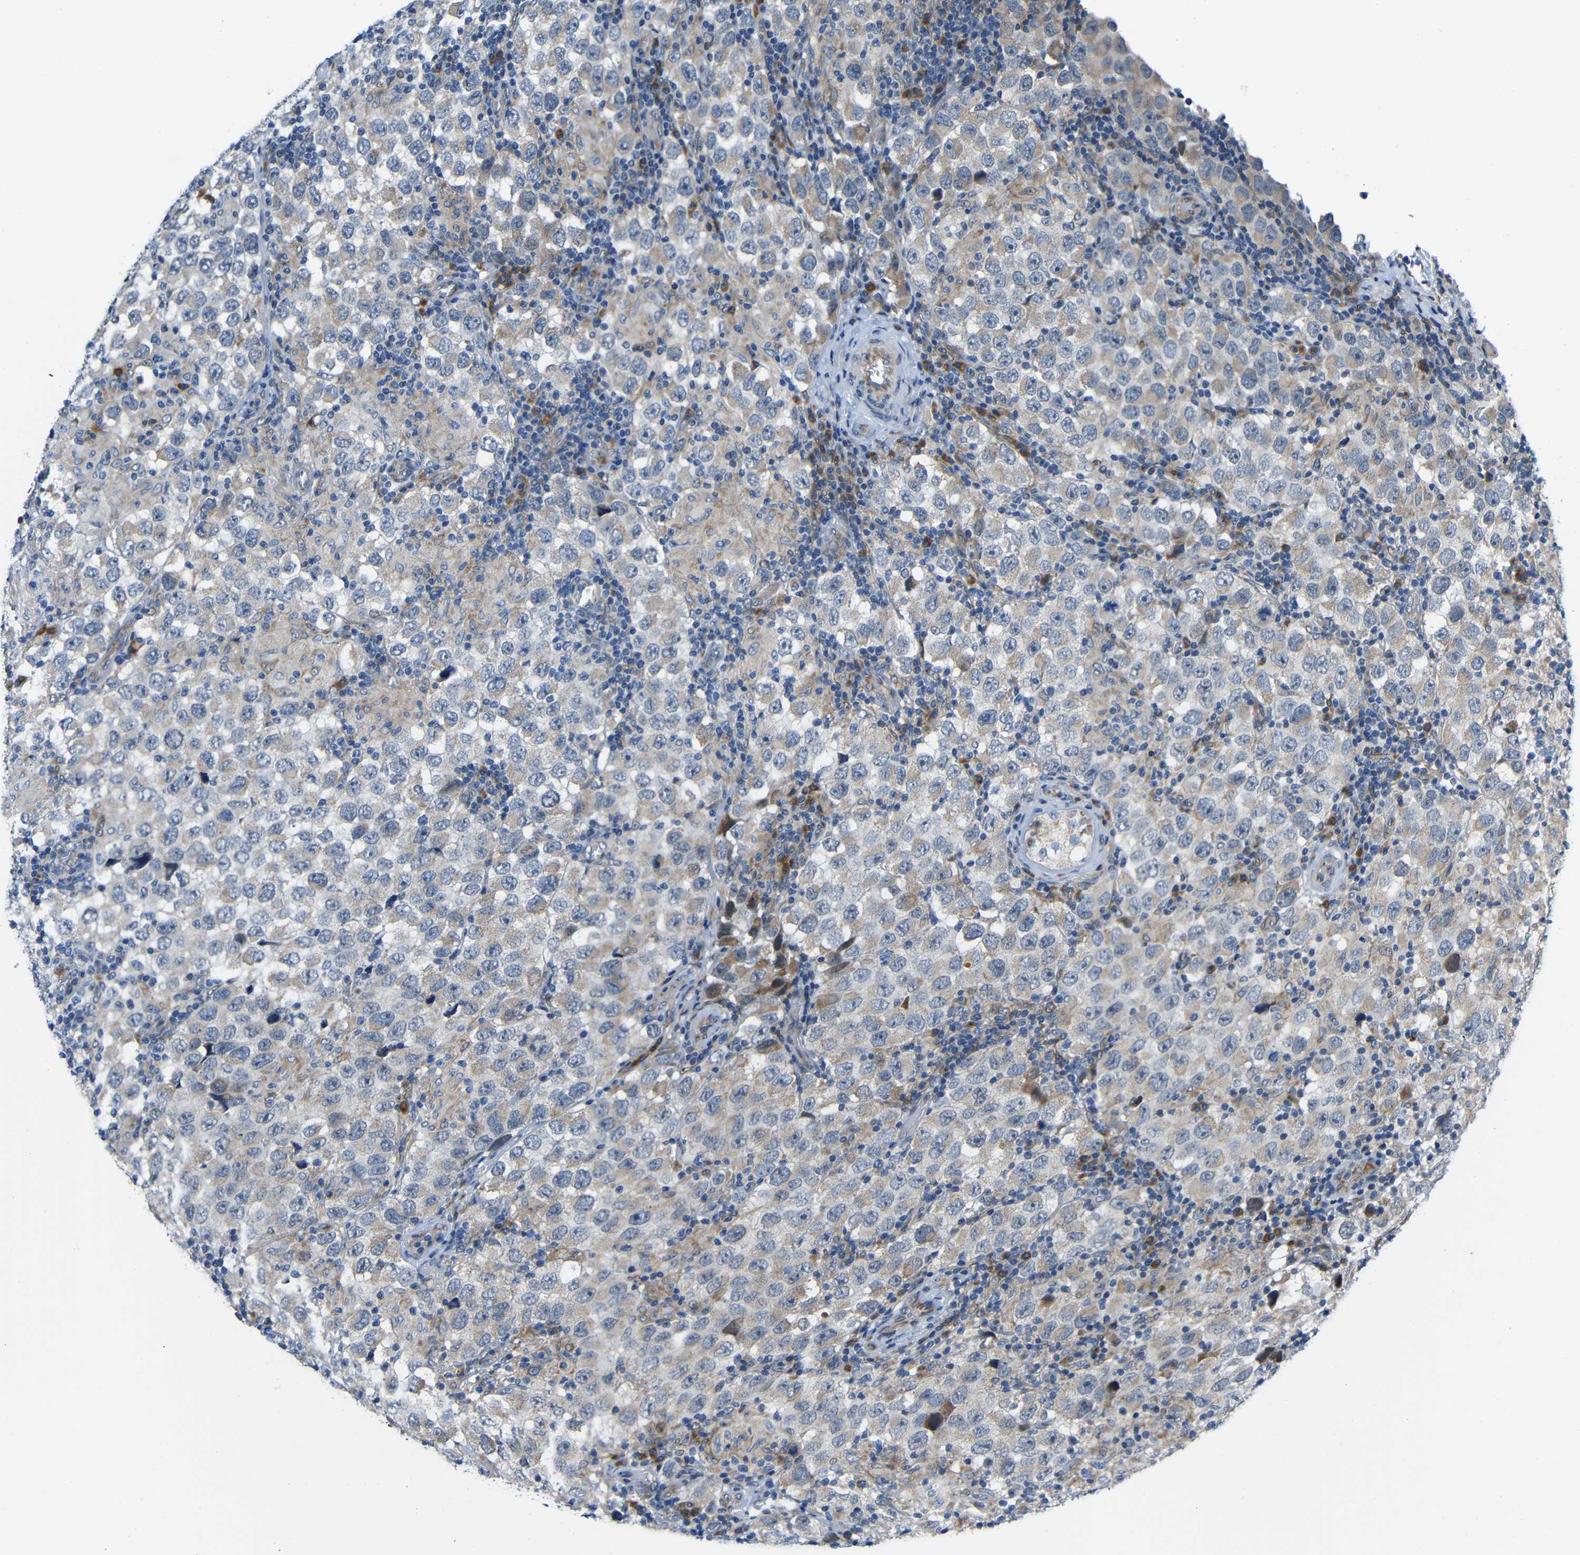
{"staining": {"intensity": "weak", "quantity": "25%-75%", "location": "cytoplasmic/membranous"}, "tissue": "testis cancer", "cell_type": "Tumor cells", "image_type": "cancer", "snomed": [{"axis": "morphology", "description": "Carcinoma, Embryonal, NOS"}, {"axis": "topography", "description": "Testis"}], "caption": "This is a micrograph of immunohistochemistry staining of embryonal carcinoma (testis), which shows weak positivity in the cytoplasmic/membranous of tumor cells.", "gene": "TMEM25", "patient": {"sex": "male", "age": 21}}